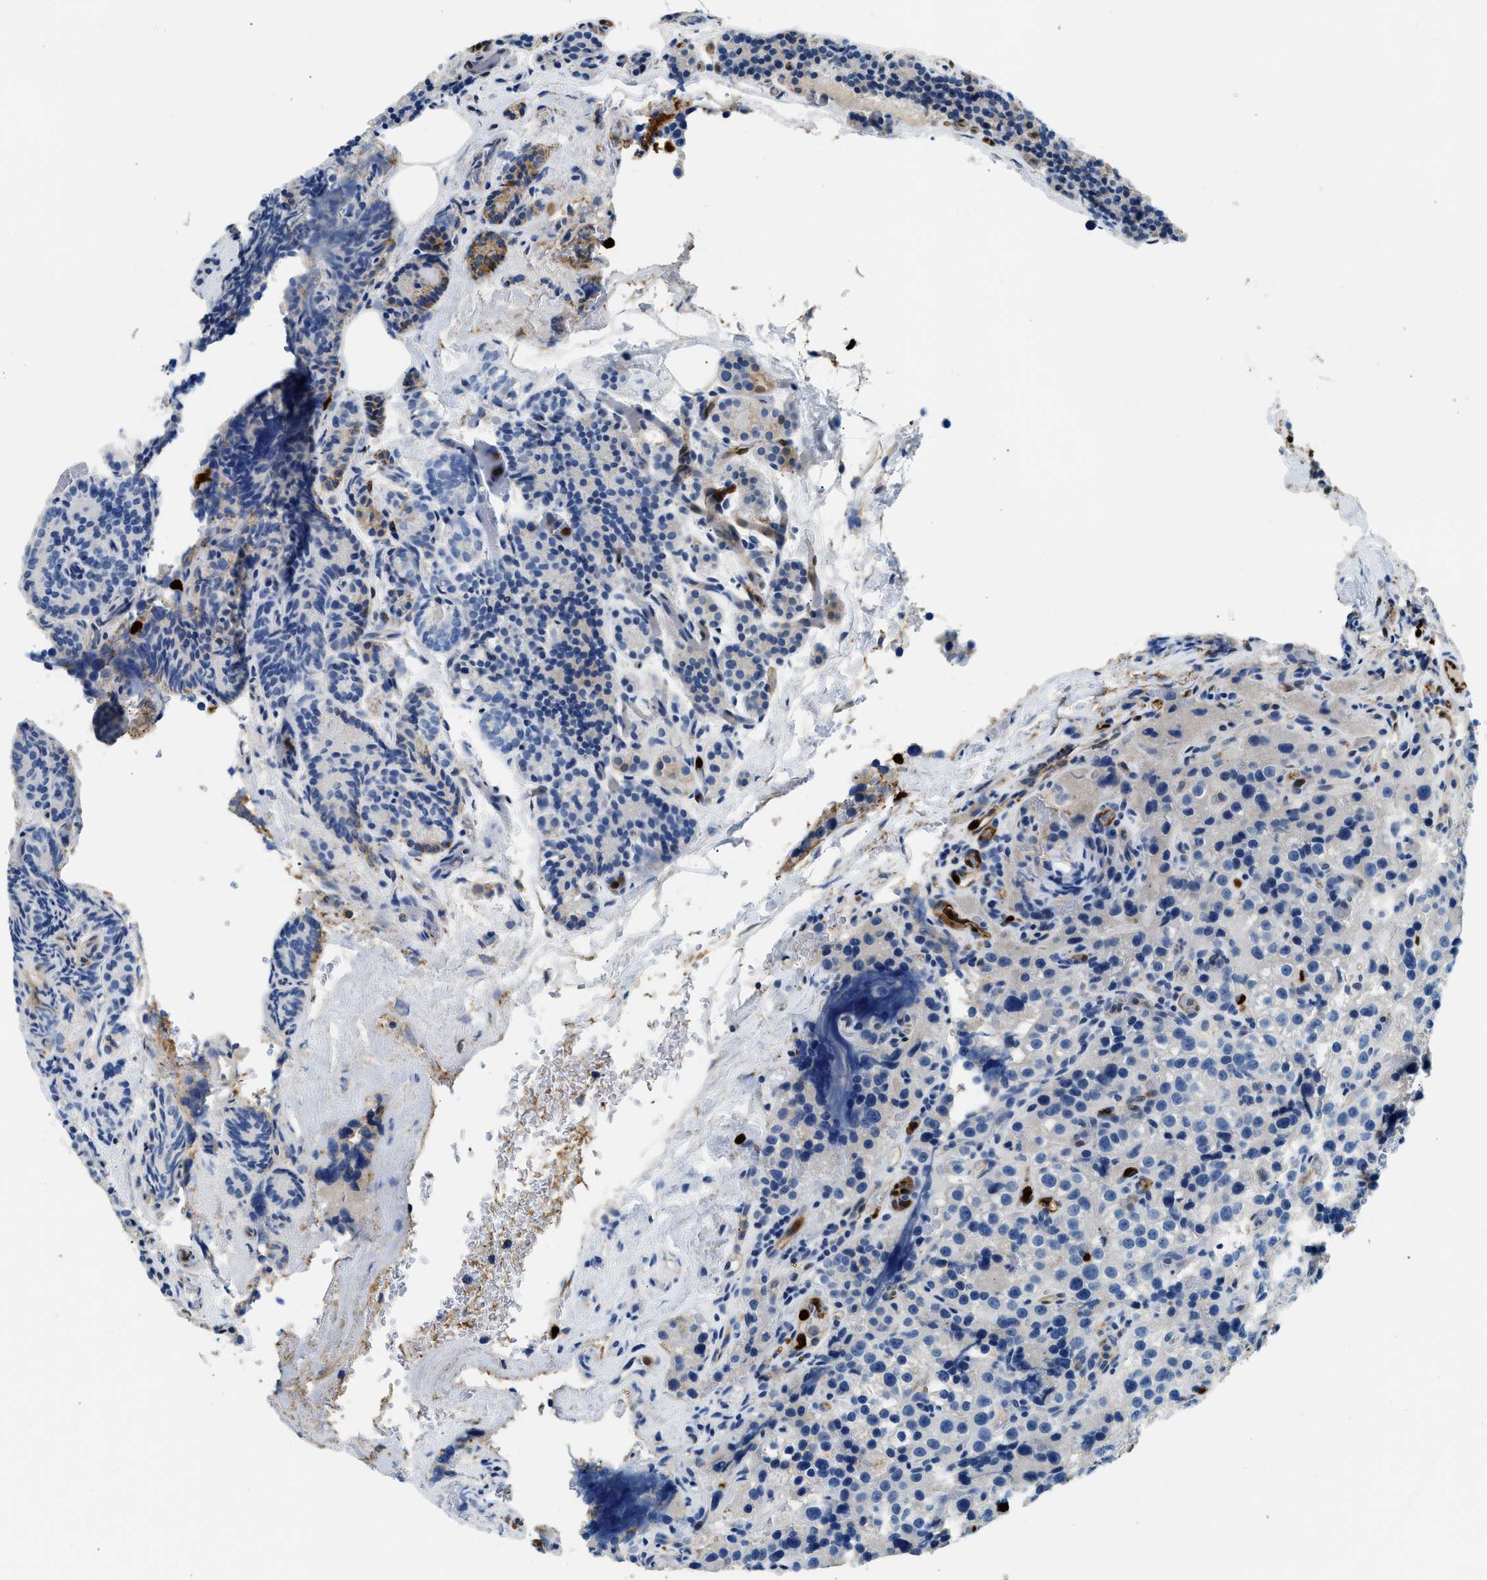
{"staining": {"intensity": "negative", "quantity": "none", "location": "none"}, "tissue": "parathyroid gland", "cell_type": "Glandular cells", "image_type": "normal", "snomed": [{"axis": "morphology", "description": "Normal tissue, NOS"}, {"axis": "morphology", "description": "Adenoma, NOS"}, {"axis": "topography", "description": "Parathyroid gland"}], "caption": "The photomicrograph exhibits no staining of glandular cells in benign parathyroid gland. (Stains: DAB (3,3'-diaminobenzidine) immunohistochemistry (IHC) with hematoxylin counter stain, Microscopy: brightfield microscopy at high magnification).", "gene": "ANXA3", "patient": {"sex": "female", "age": 51}}